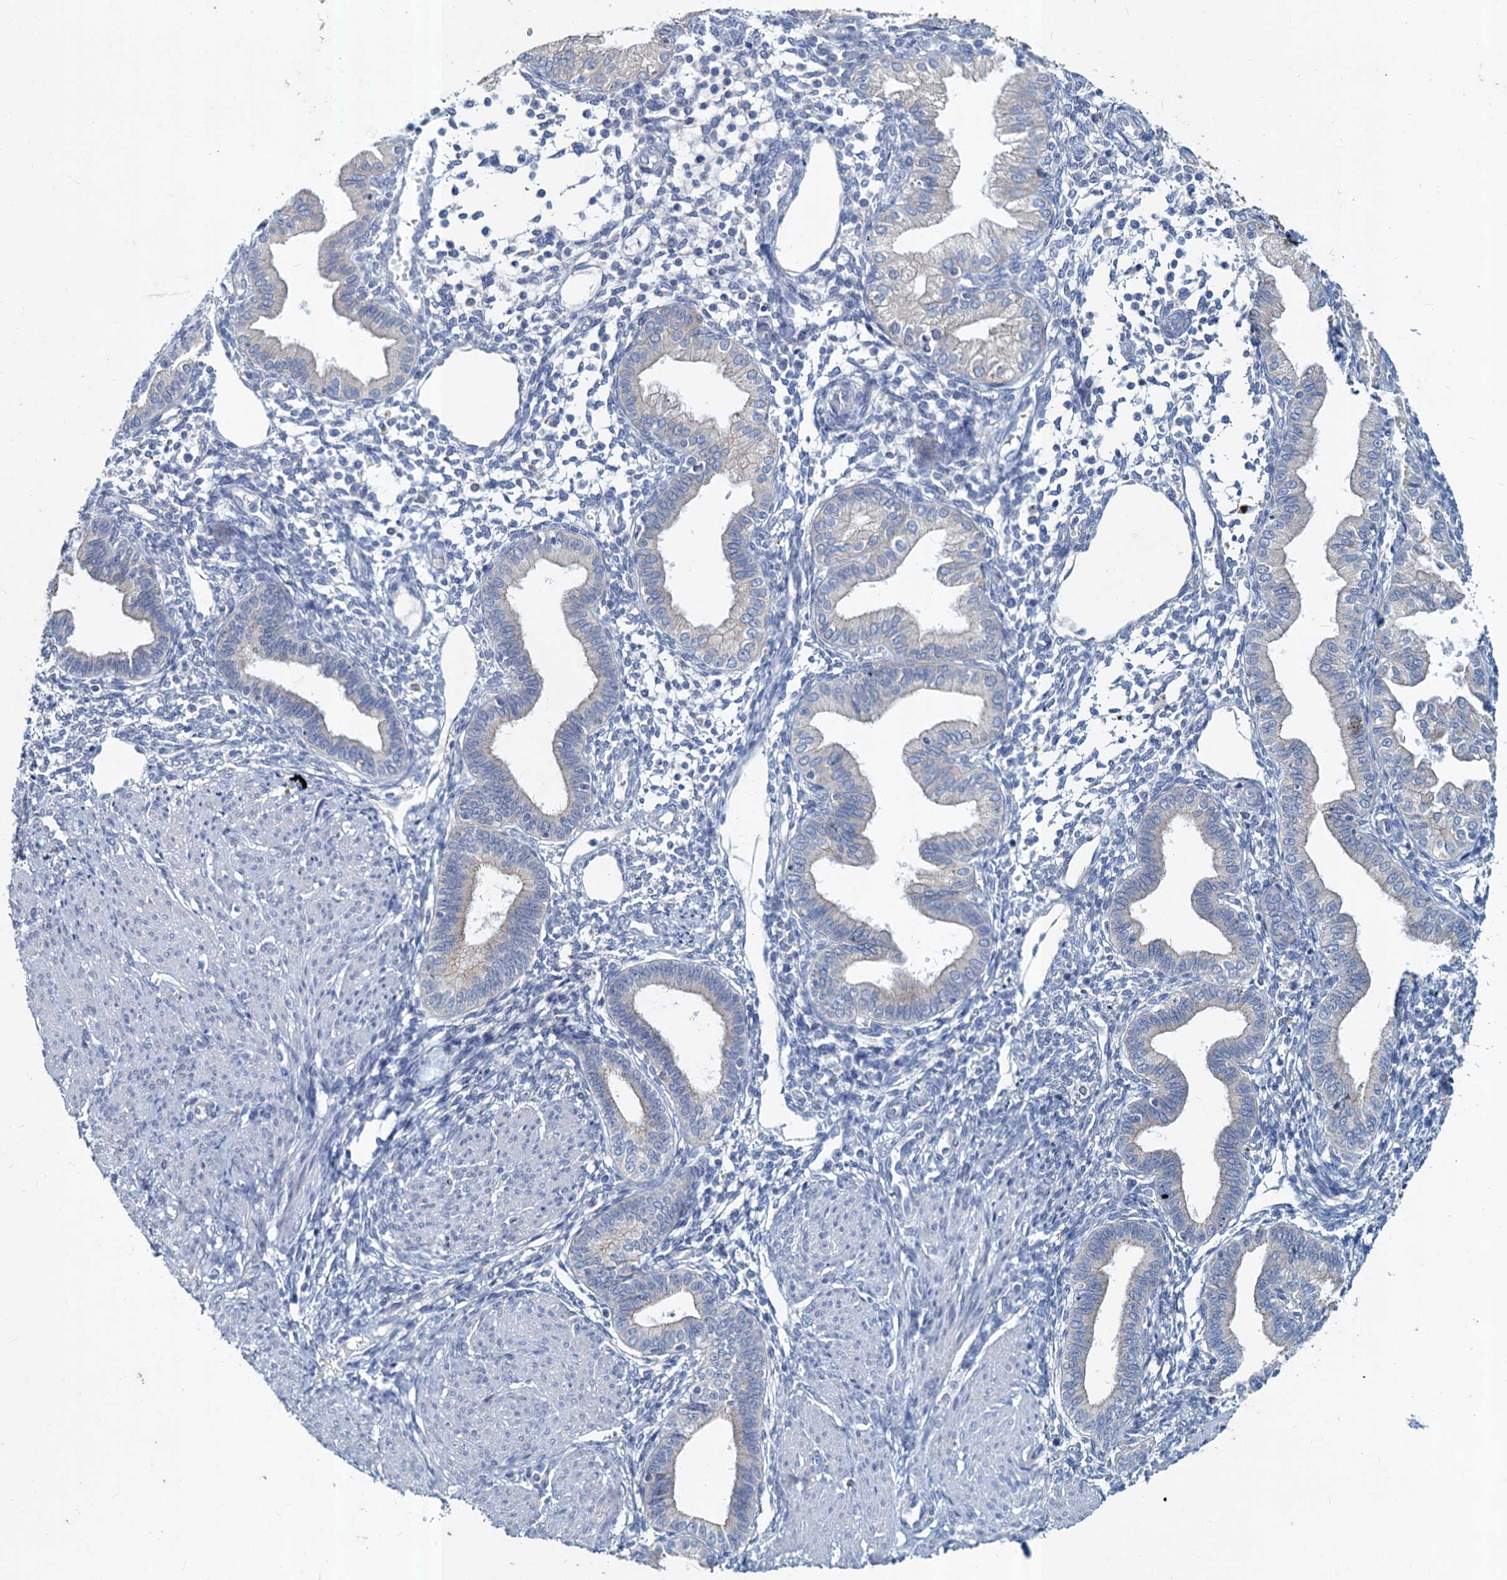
{"staining": {"intensity": "negative", "quantity": "none", "location": "none"}, "tissue": "endometrium", "cell_type": "Cells in endometrial stroma", "image_type": "normal", "snomed": [{"axis": "morphology", "description": "Normal tissue, NOS"}, {"axis": "topography", "description": "Endometrium"}], "caption": "IHC histopathology image of normal human endometrium stained for a protein (brown), which displays no staining in cells in endometrial stroma.", "gene": "TMX2", "patient": {"sex": "female", "age": 53}}